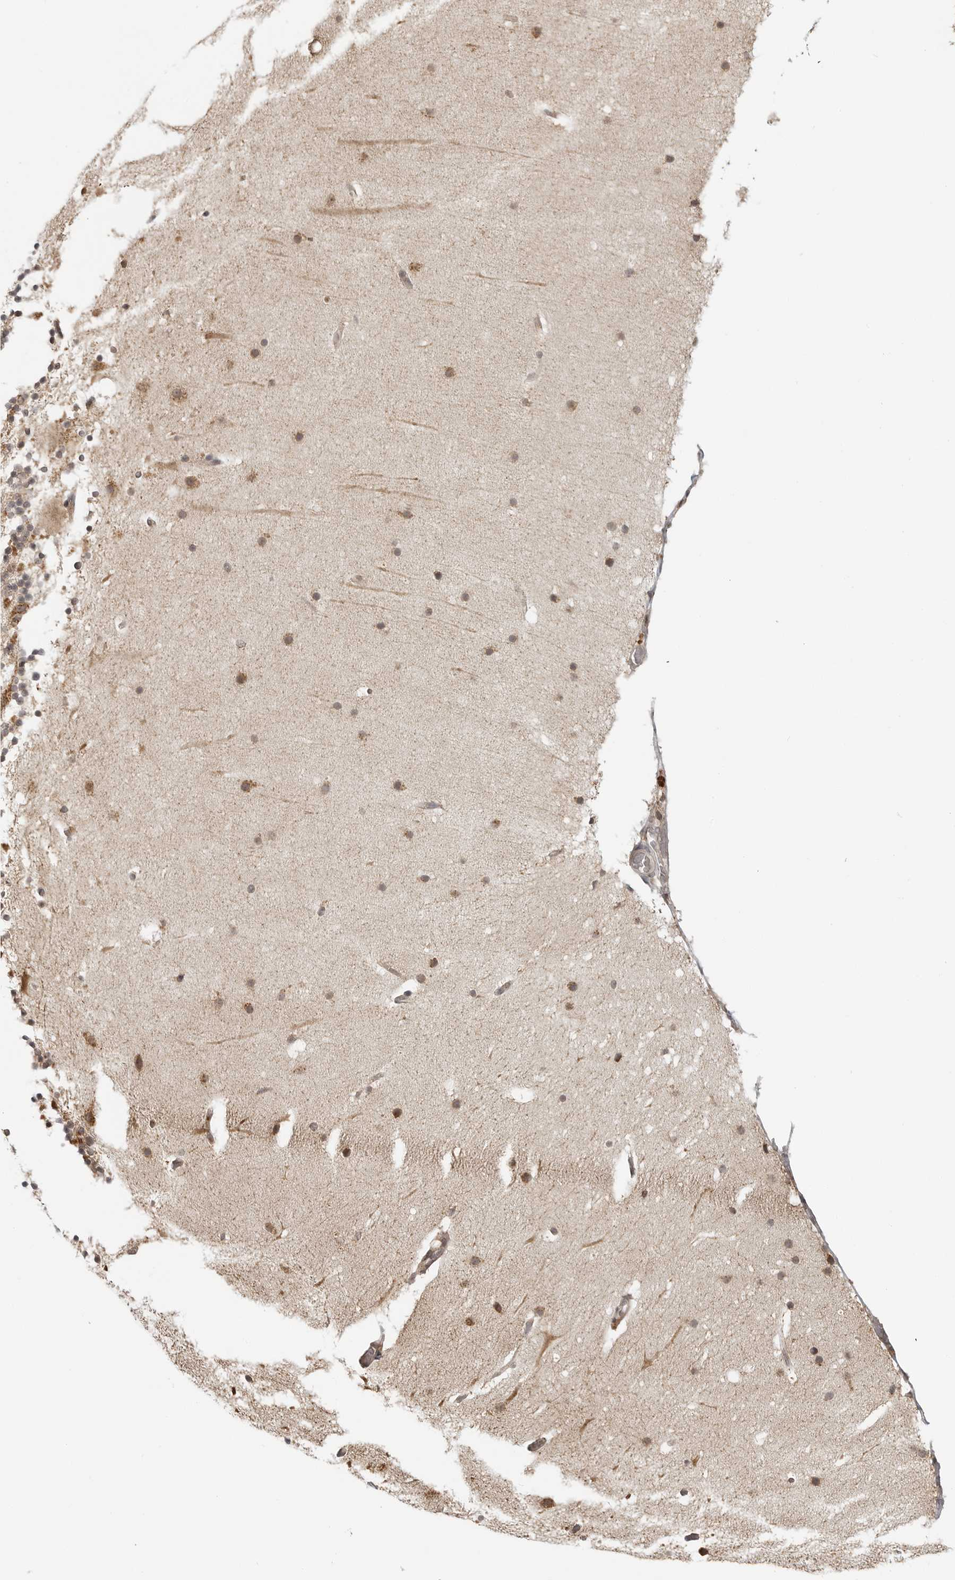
{"staining": {"intensity": "moderate", "quantity": ">75%", "location": "cytoplasmic/membranous"}, "tissue": "cerebellum", "cell_type": "Cells in granular layer", "image_type": "normal", "snomed": [{"axis": "morphology", "description": "Normal tissue, NOS"}, {"axis": "topography", "description": "Cerebellum"}], "caption": "A photomicrograph showing moderate cytoplasmic/membranous staining in approximately >75% of cells in granular layer in normal cerebellum, as visualized by brown immunohistochemical staining.", "gene": "COPA", "patient": {"sex": "male", "age": 57}}